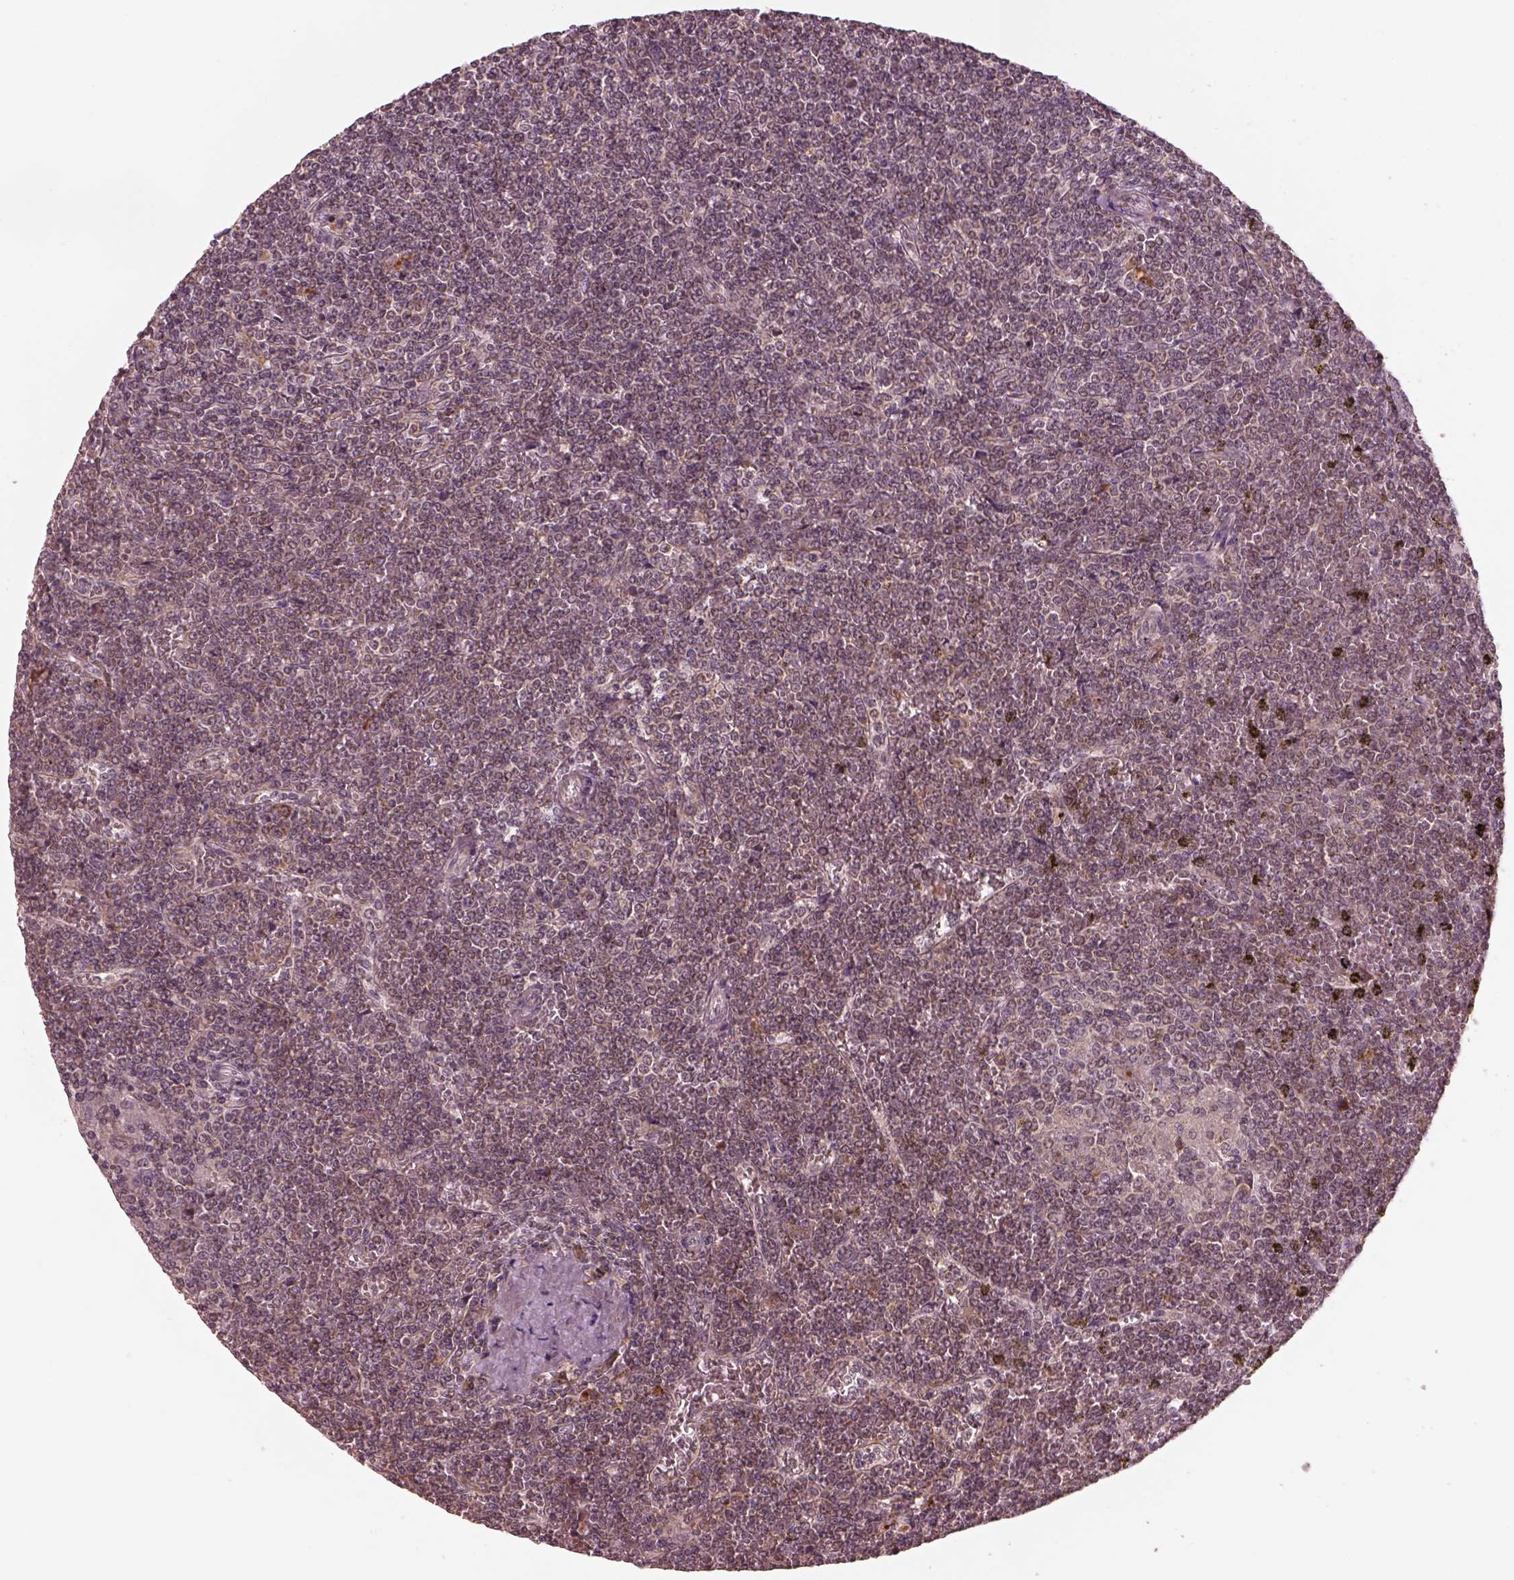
{"staining": {"intensity": "negative", "quantity": "none", "location": "none"}, "tissue": "lymphoma", "cell_type": "Tumor cells", "image_type": "cancer", "snomed": [{"axis": "morphology", "description": "Malignant lymphoma, non-Hodgkin's type, Low grade"}, {"axis": "topography", "description": "Spleen"}], "caption": "Immunohistochemistry (IHC) photomicrograph of lymphoma stained for a protein (brown), which shows no positivity in tumor cells. (Immunohistochemistry, brightfield microscopy, high magnification).", "gene": "SLC25A46", "patient": {"sex": "female", "age": 19}}